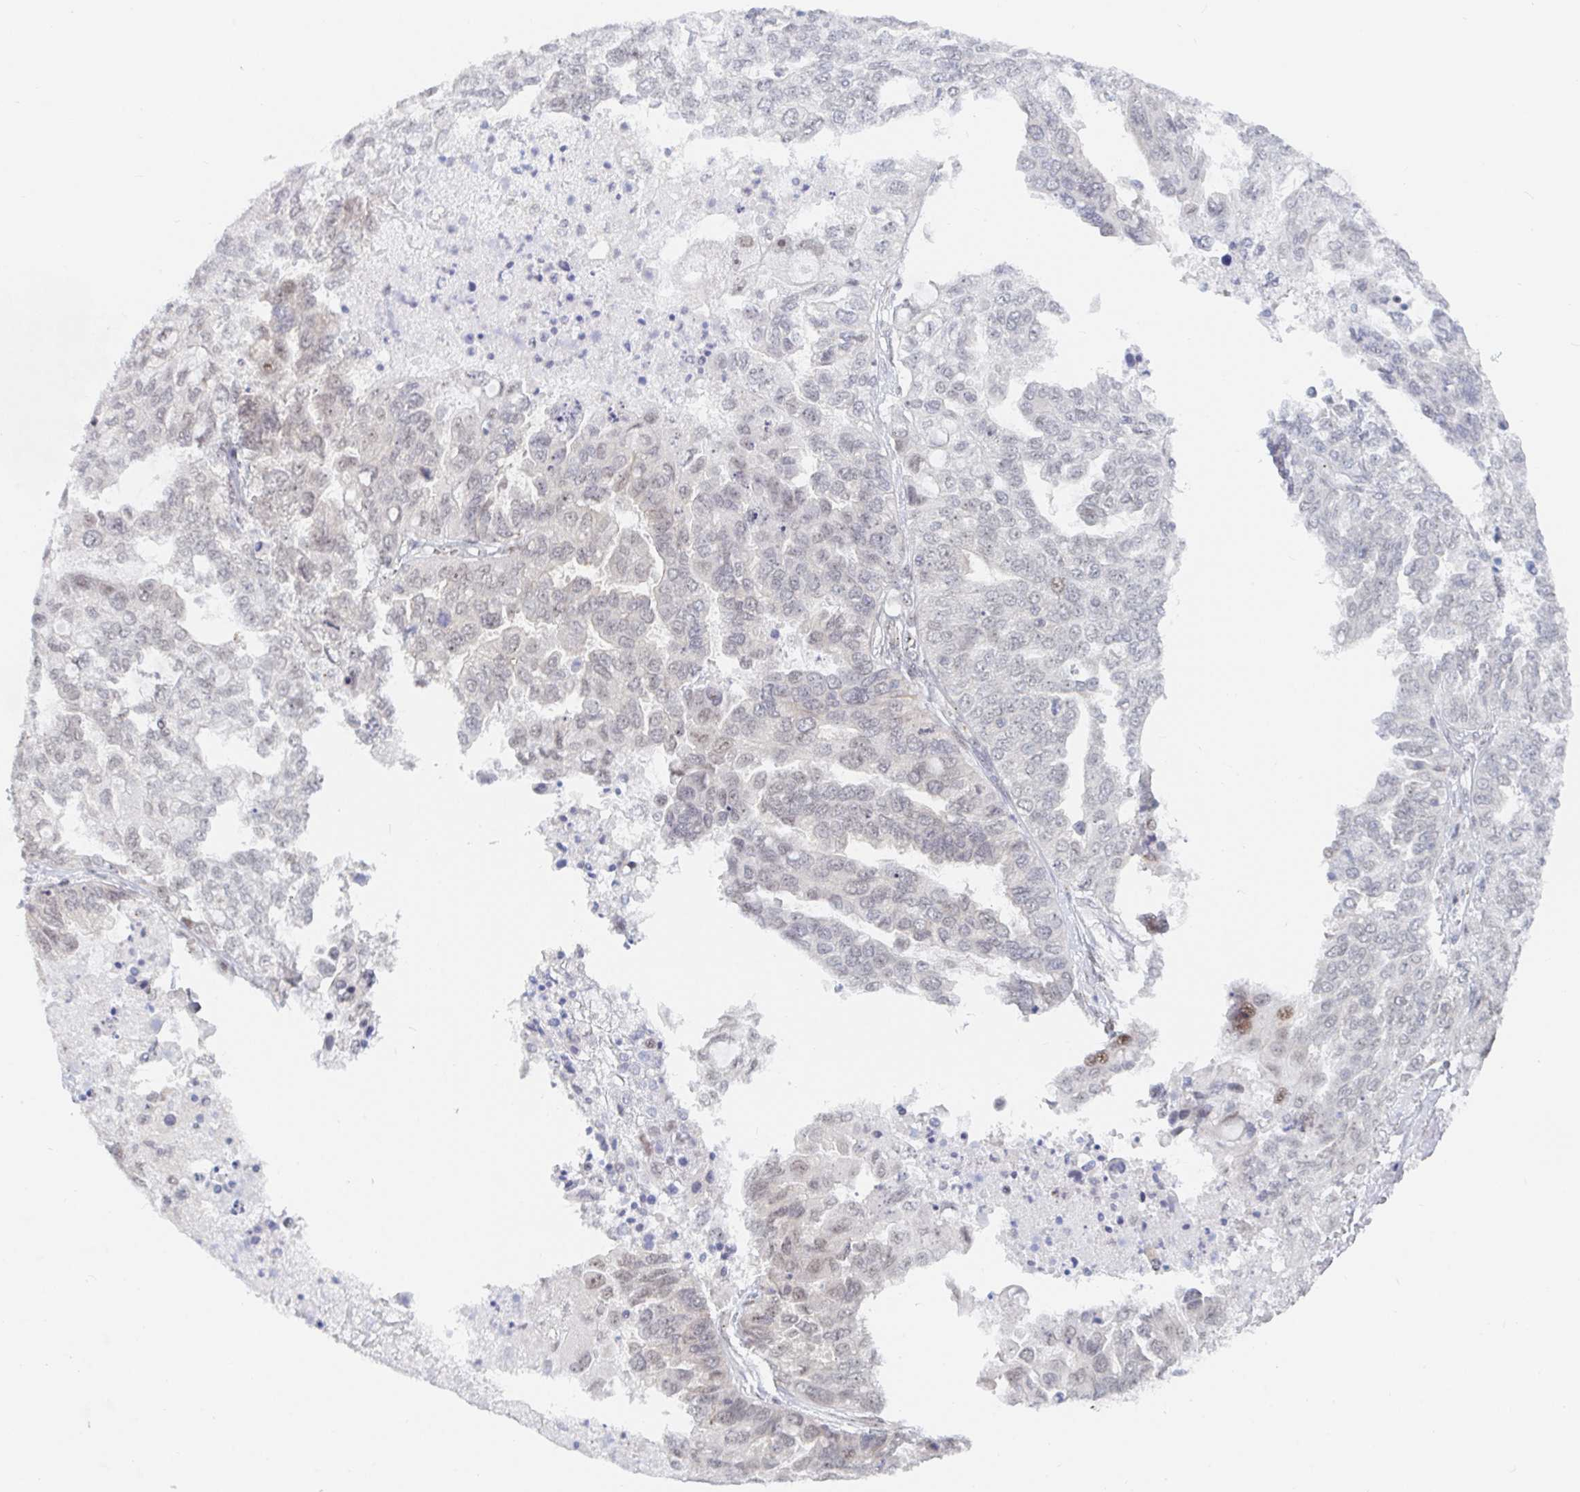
{"staining": {"intensity": "weak", "quantity": "<25%", "location": "nuclear"}, "tissue": "ovarian cancer", "cell_type": "Tumor cells", "image_type": "cancer", "snomed": [{"axis": "morphology", "description": "Cystadenocarcinoma, serous, NOS"}, {"axis": "topography", "description": "Ovary"}], "caption": "Ovarian serous cystadenocarcinoma stained for a protein using immunohistochemistry shows no staining tumor cells.", "gene": "CHD2", "patient": {"sex": "female", "age": 53}}